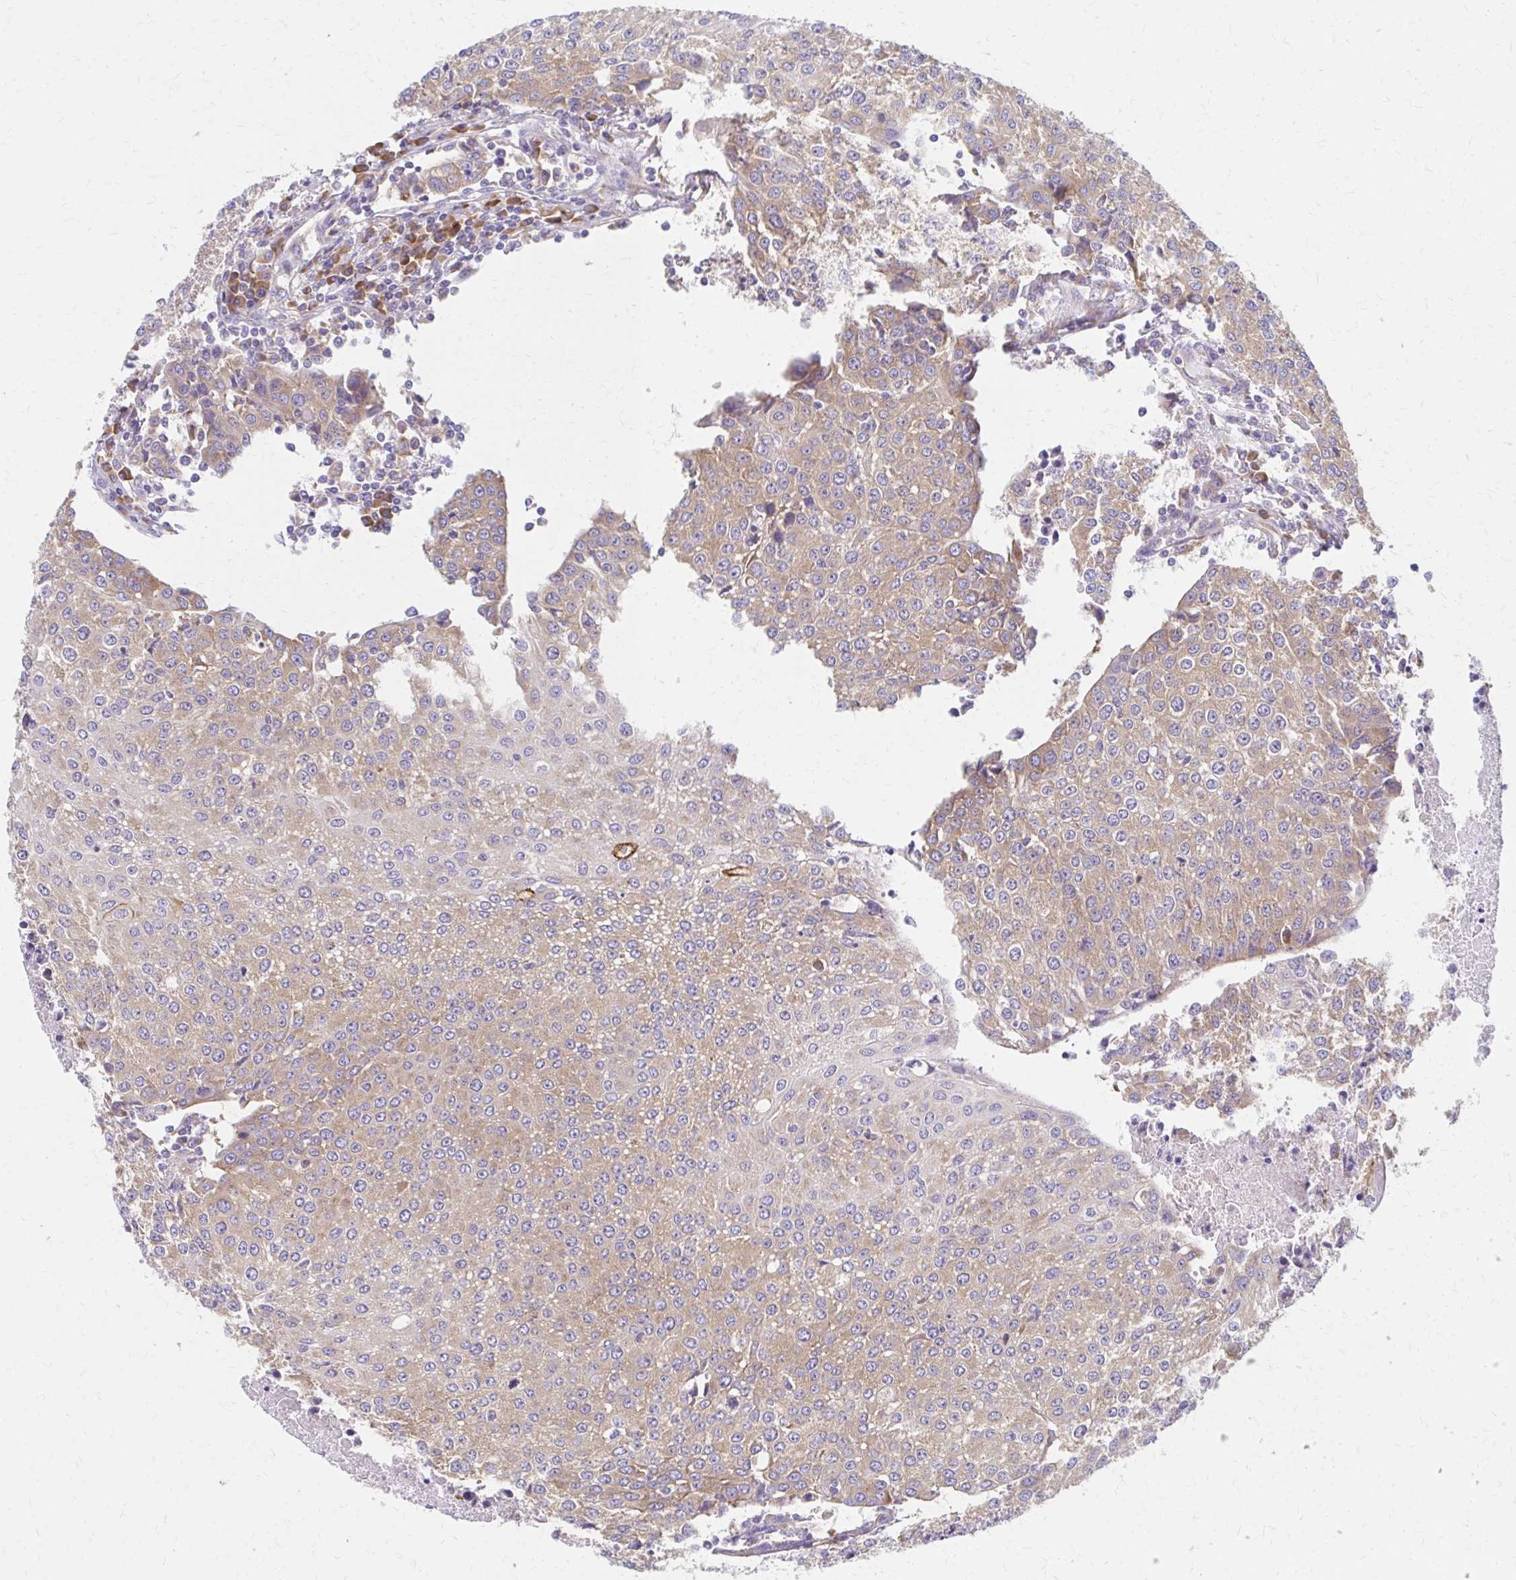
{"staining": {"intensity": "weak", "quantity": ">75%", "location": "cytoplasmic/membranous"}, "tissue": "urothelial cancer", "cell_type": "Tumor cells", "image_type": "cancer", "snomed": [{"axis": "morphology", "description": "Urothelial carcinoma, High grade"}, {"axis": "topography", "description": "Urinary bladder"}], "caption": "This is a histology image of IHC staining of high-grade urothelial carcinoma, which shows weak staining in the cytoplasmic/membranous of tumor cells.", "gene": "RPL27A", "patient": {"sex": "female", "age": 85}}